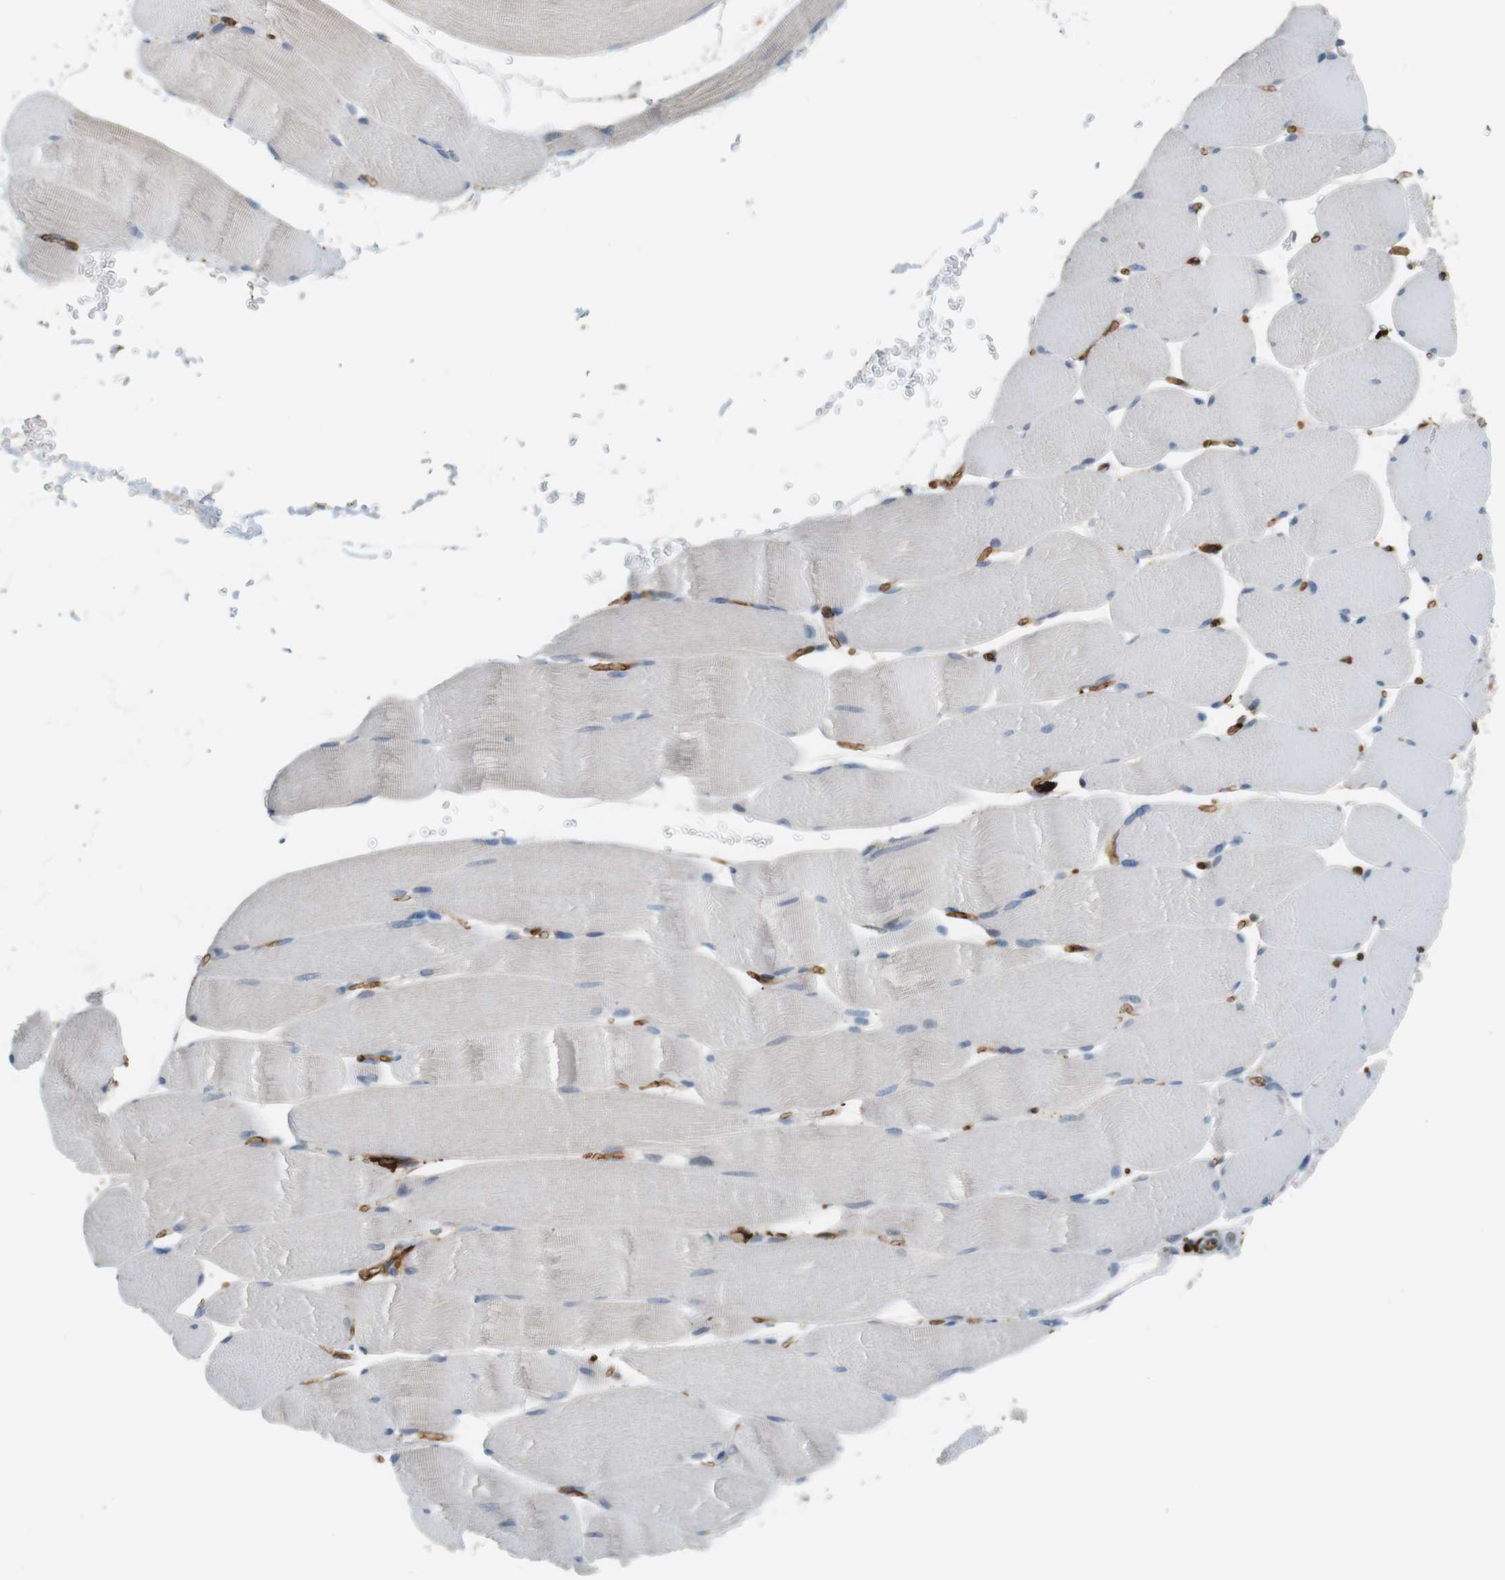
{"staining": {"intensity": "negative", "quantity": "none", "location": "none"}, "tissue": "skeletal muscle", "cell_type": "Myocytes", "image_type": "normal", "snomed": [{"axis": "morphology", "description": "Normal tissue, NOS"}, {"axis": "topography", "description": "Skeletal muscle"}], "caption": "Immunohistochemical staining of normal skeletal muscle demonstrates no significant positivity in myocytes.", "gene": "HLA", "patient": {"sex": "male", "age": 62}}